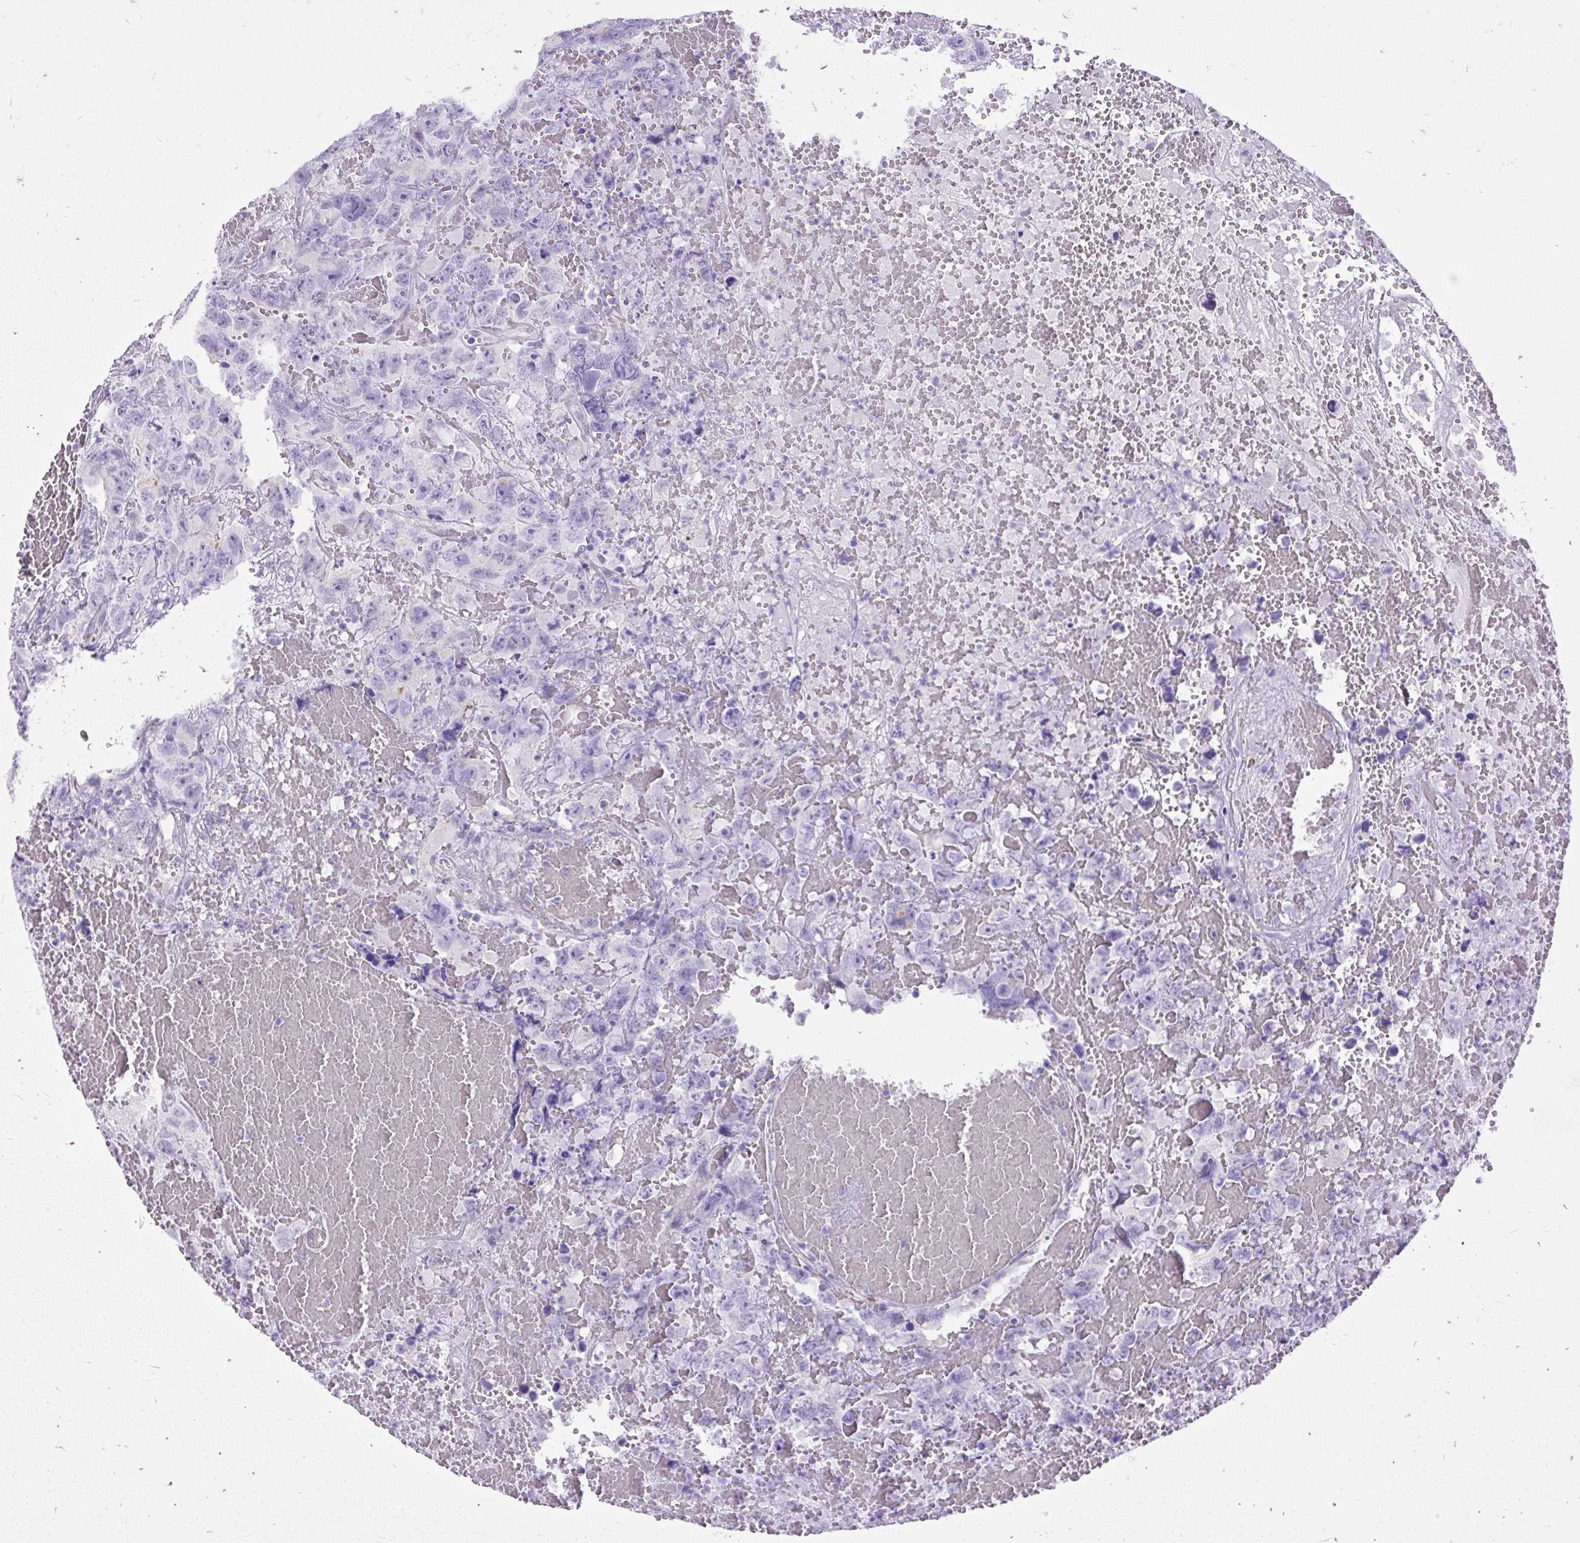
{"staining": {"intensity": "negative", "quantity": "none", "location": "none"}, "tissue": "testis cancer", "cell_type": "Tumor cells", "image_type": "cancer", "snomed": [{"axis": "morphology", "description": "Carcinoma, Embryonal, NOS"}, {"axis": "topography", "description": "Testis"}], "caption": "Testis cancer (embryonal carcinoma) was stained to show a protein in brown. There is no significant staining in tumor cells.", "gene": "ZNF256", "patient": {"sex": "male", "age": 45}}